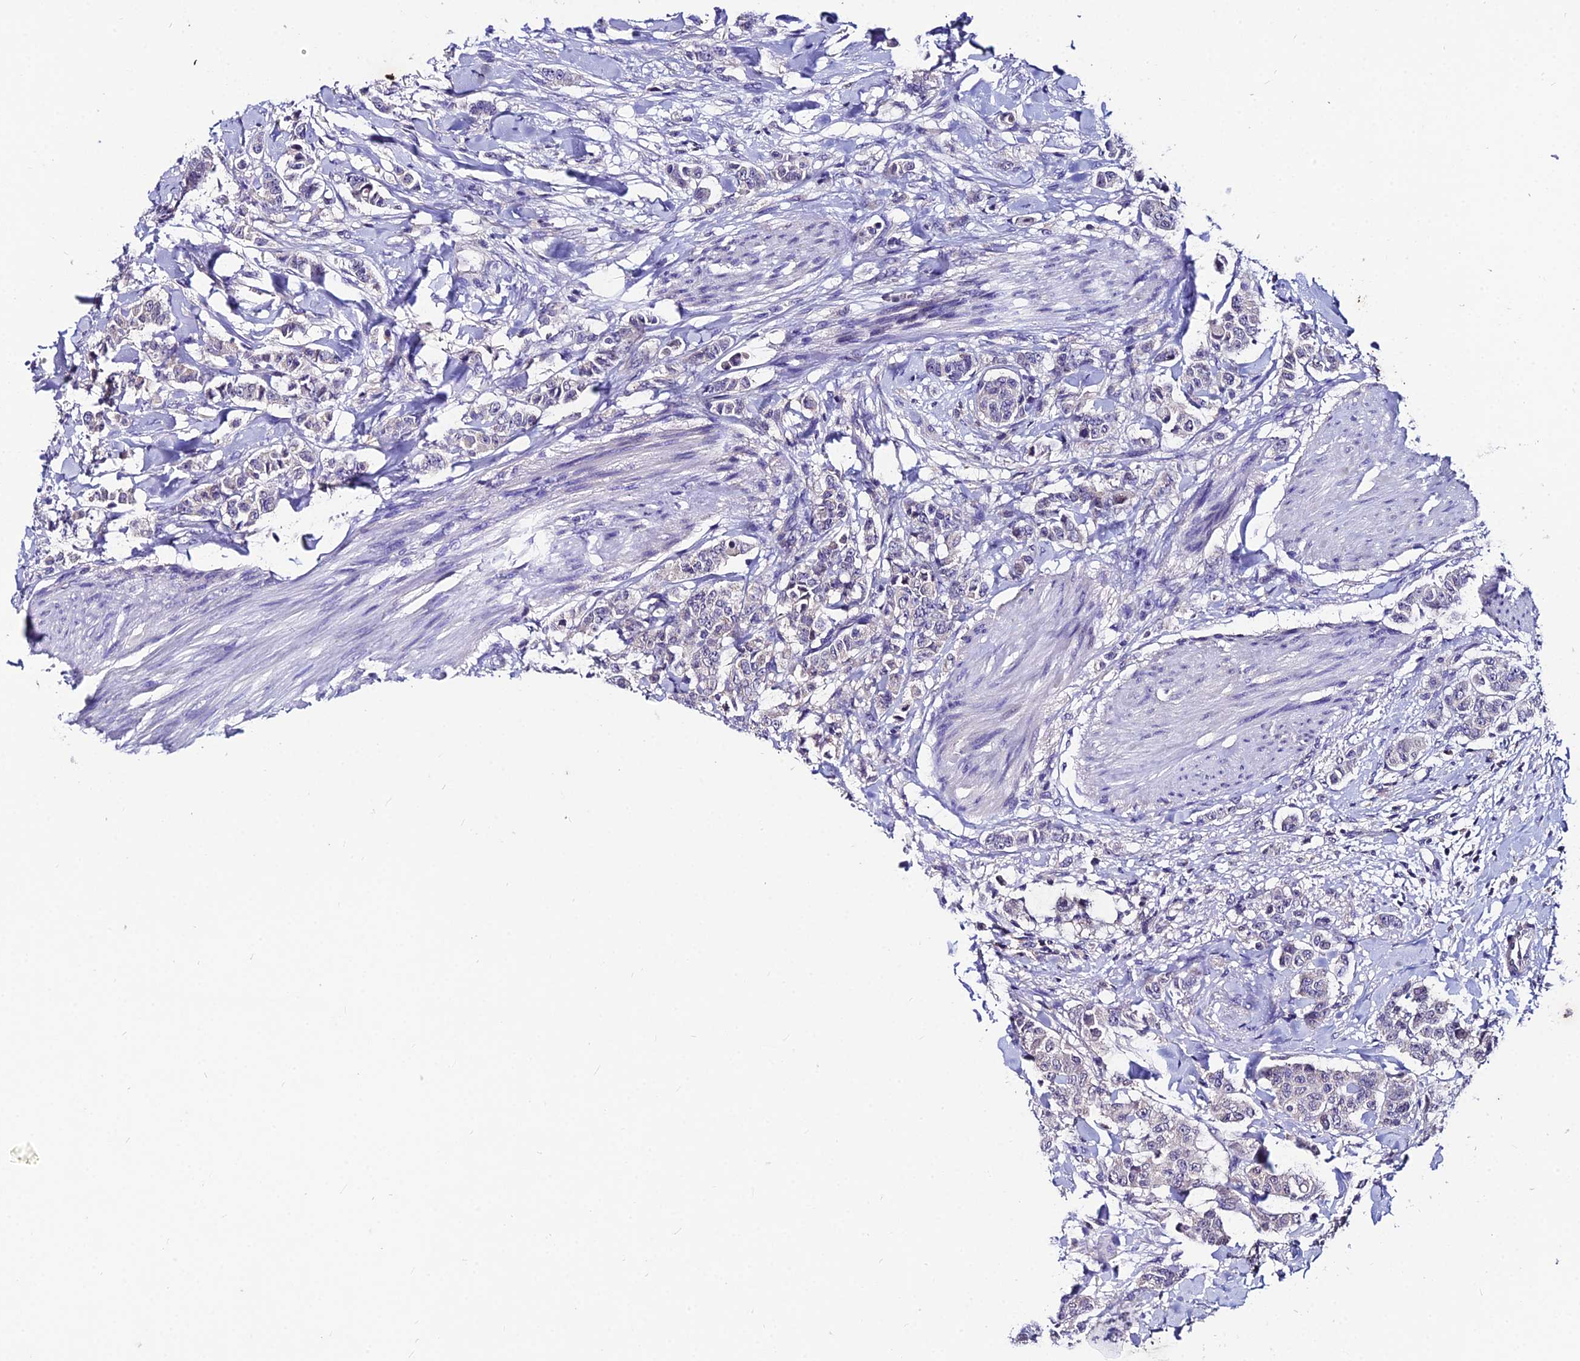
{"staining": {"intensity": "negative", "quantity": "none", "location": "none"}, "tissue": "breast cancer", "cell_type": "Tumor cells", "image_type": "cancer", "snomed": [{"axis": "morphology", "description": "Duct carcinoma"}, {"axis": "topography", "description": "Breast"}], "caption": "IHC of breast invasive ductal carcinoma displays no expression in tumor cells. (Stains: DAB (3,3'-diaminobenzidine) IHC with hematoxylin counter stain, Microscopy: brightfield microscopy at high magnification).", "gene": "LGALS7", "patient": {"sex": "female", "age": 40}}